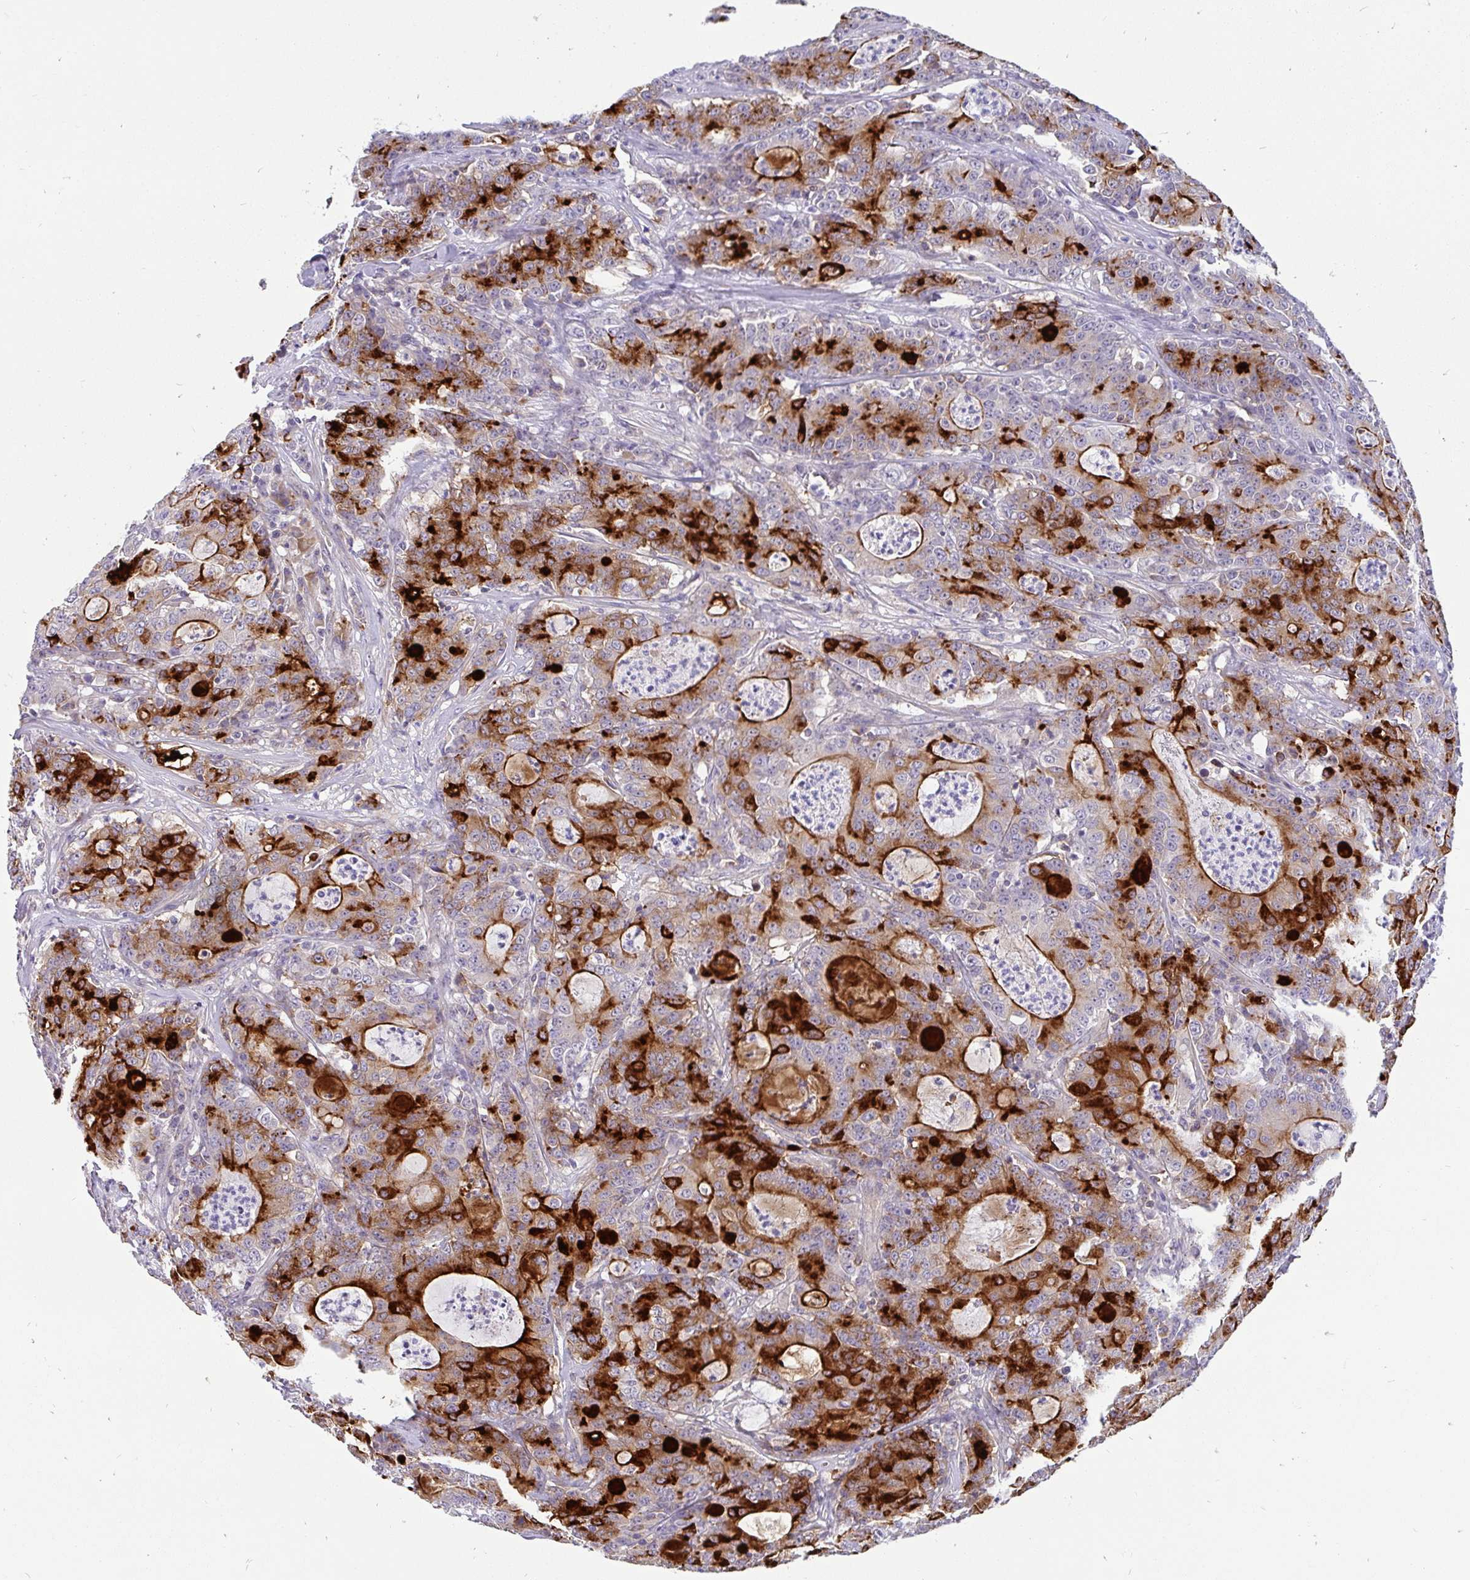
{"staining": {"intensity": "strong", "quantity": "25%-75%", "location": "cytoplasmic/membranous"}, "tissue": "colorectal cancer", "cell_type": "Tumor cells", "image_type": "cancer", "snomed": [{"axis": "morphology", "description": "Adenocarcinoma, NOS"}, {"axis": "topography", "description": "Colon"}], "caption": "Immunohistochemistry (IHC) (DAB) staining of colorectal adenocarcinoma demonstrates strong cytoplasmic/membranous protein expression in about 25%-75% of tumor cells.", "gene": "LRRC26", "patient": {"sex": "male", "age": 83}}